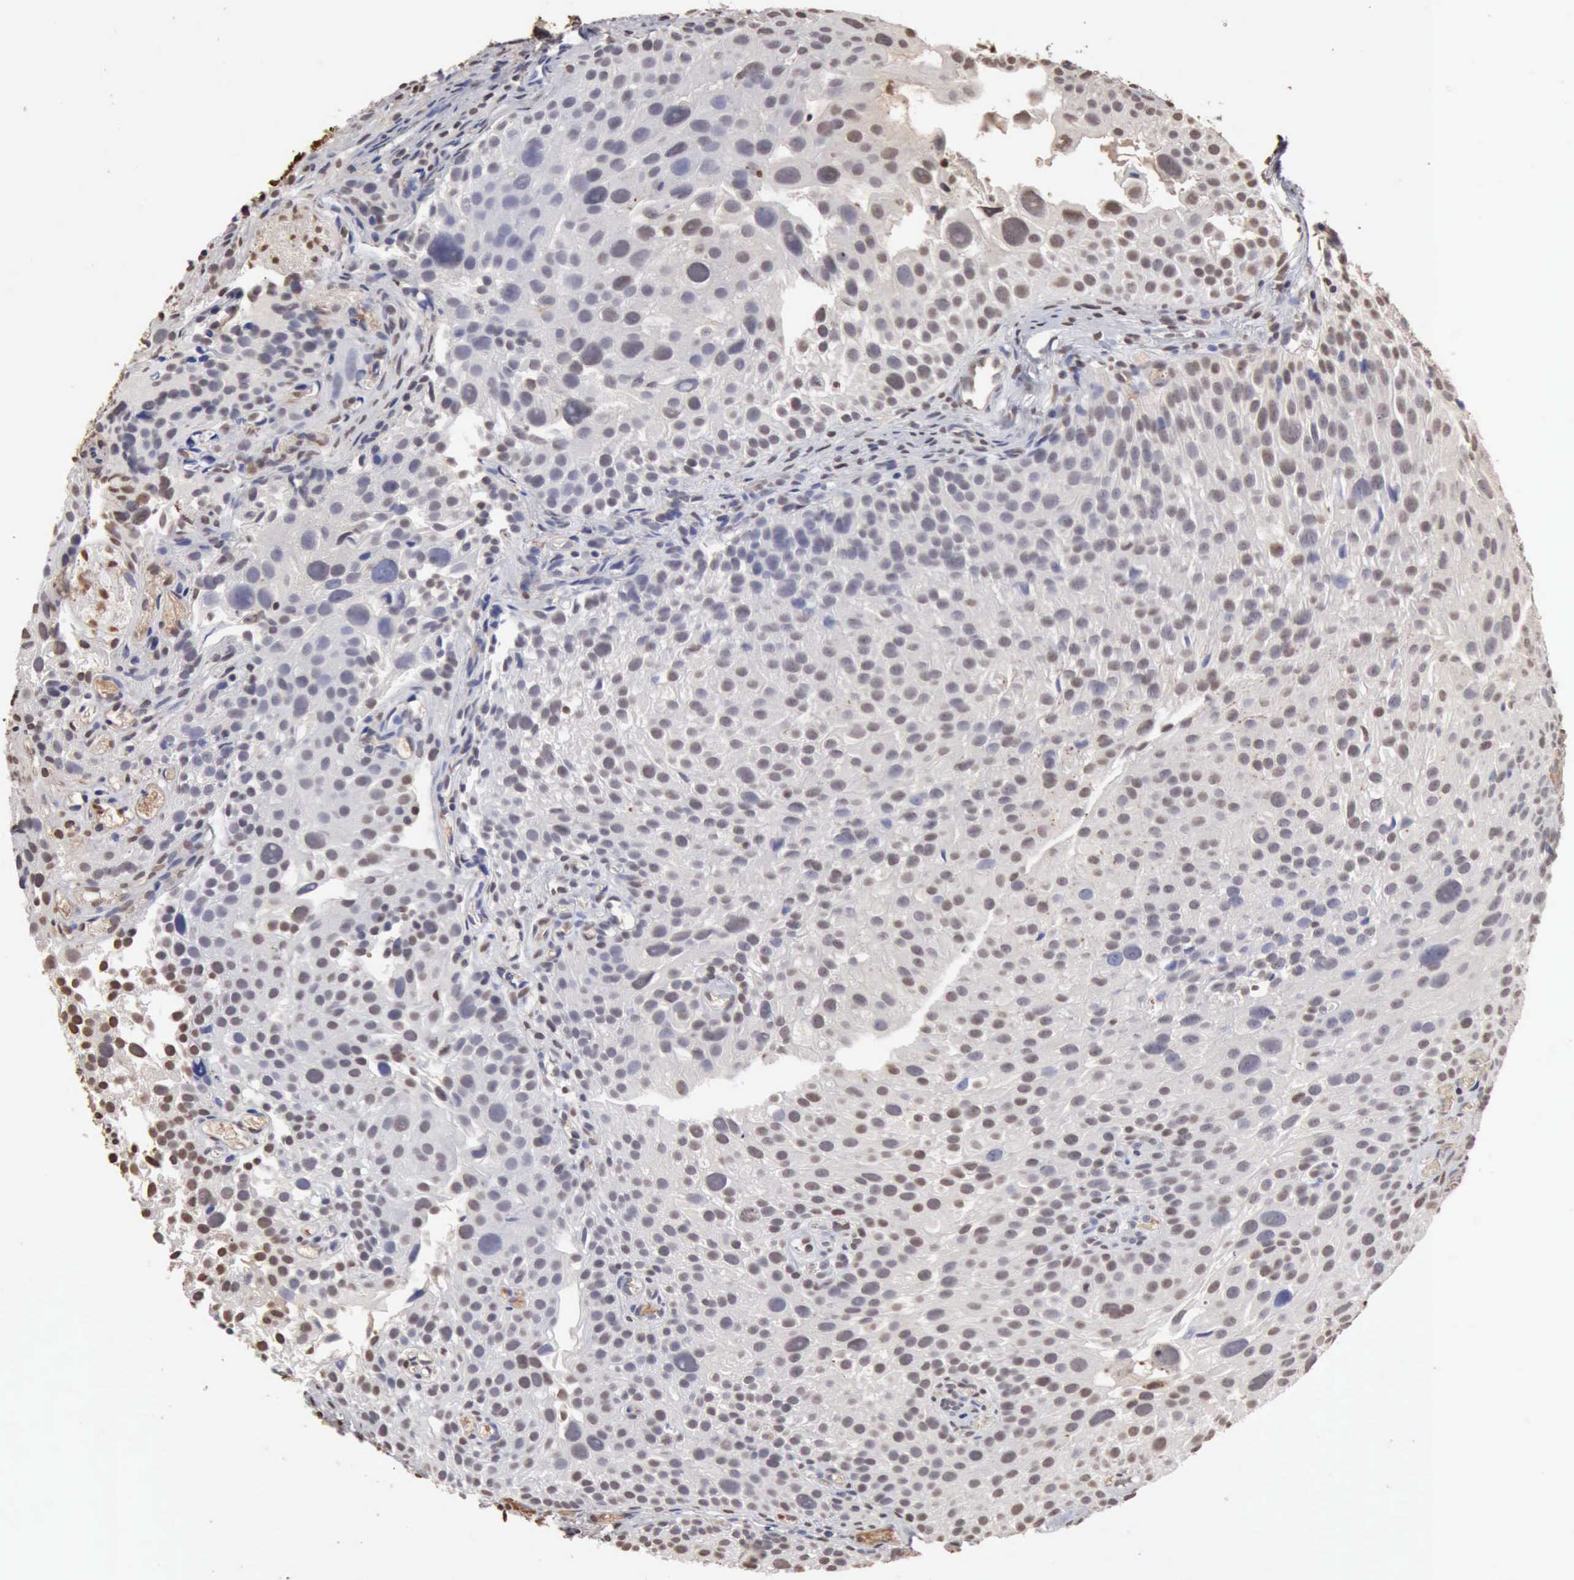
{"staining": {"intensity": "weak", "quantity": "<25%", "location": "nuclear"}, "tissue": "urothelial cancer", "cell_type": "Tumor cells", "image_type": "cancer", "snomed": [{"axis": "morphology", "description": "Urothelial carcinoma, High grade"}, {"axis": "topography", "description": "Urinary bladder"}], "caption": "Tumor cells are negative for brown protein staining in urothelial cancer.", "gene": "SERPINA1", "patient": {"sex": "female", "age": 78}}